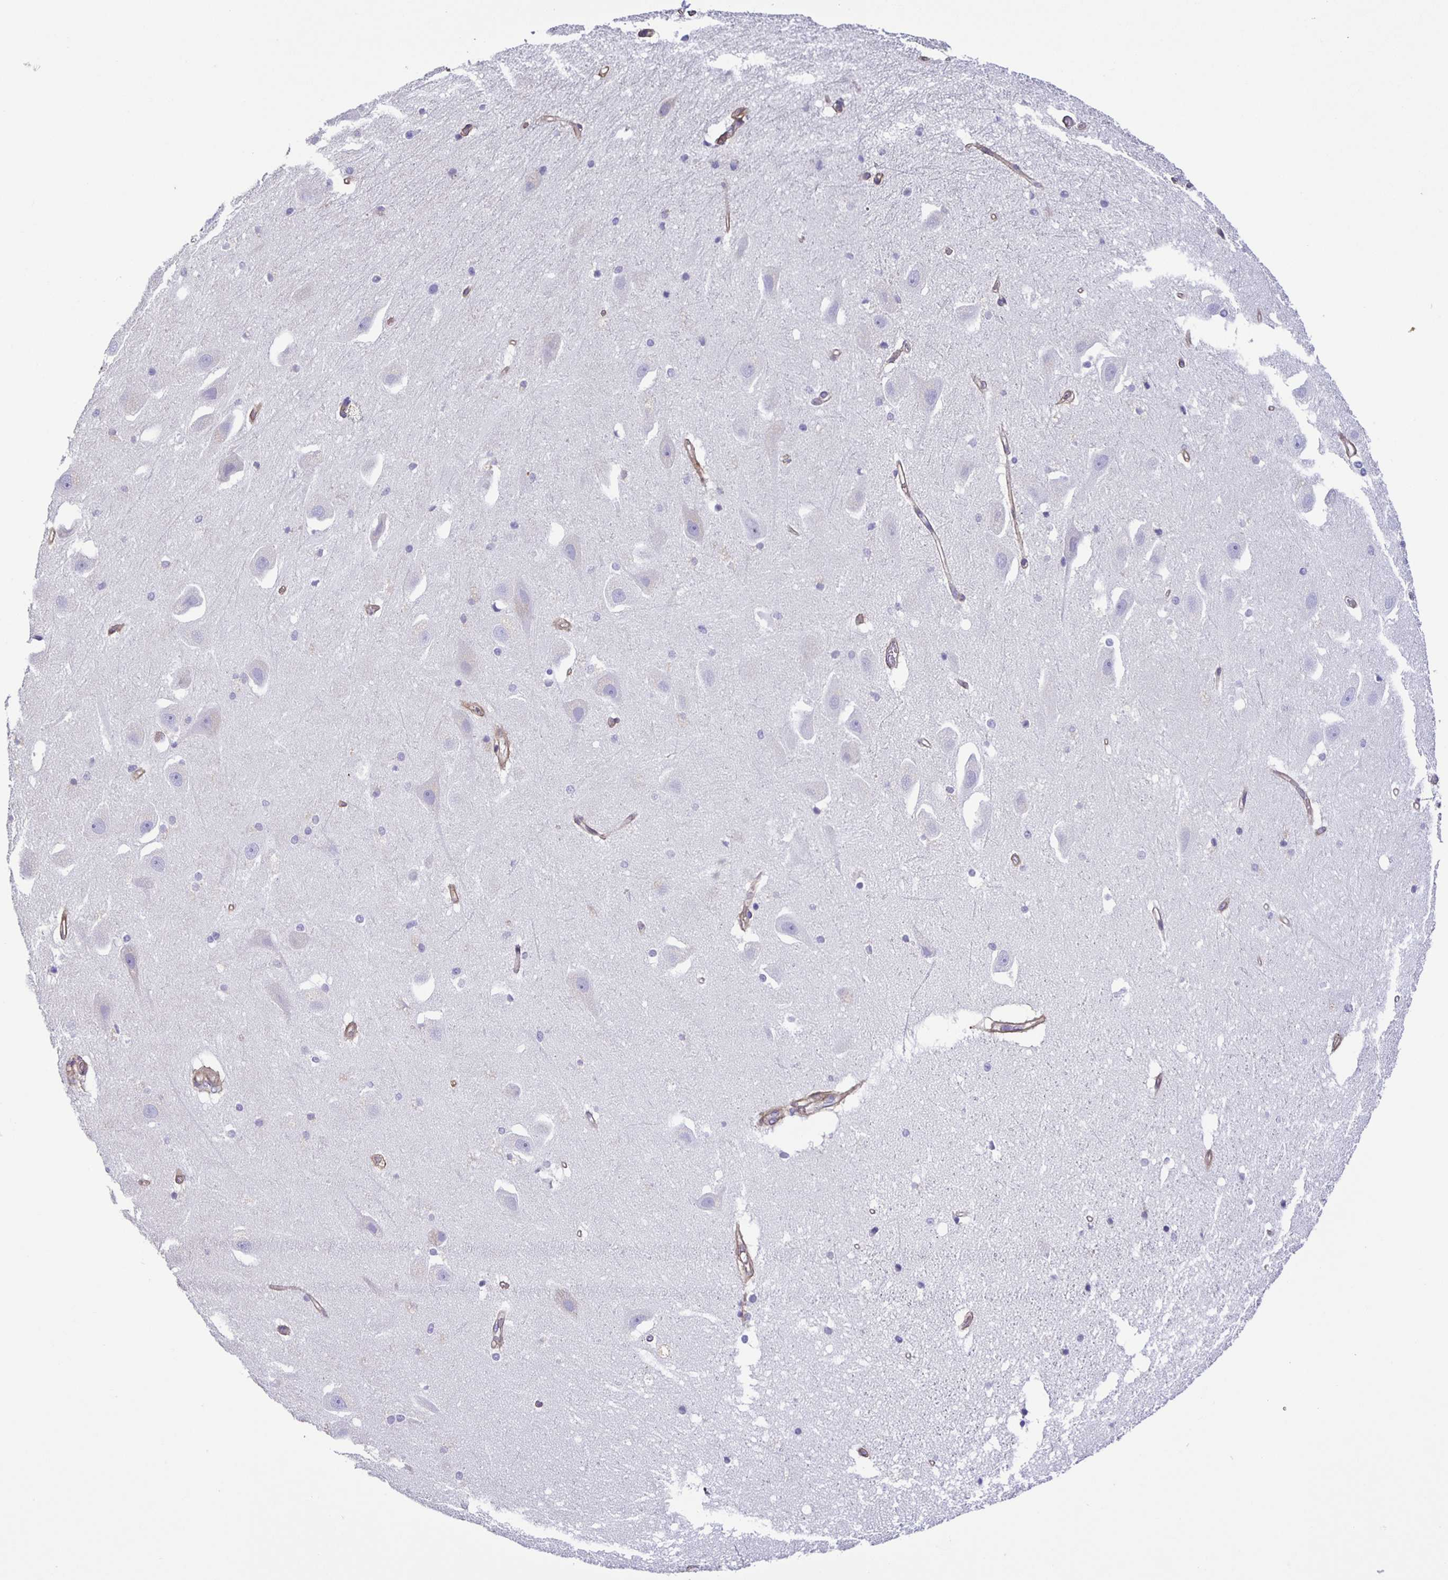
{"staining": {"intensity": "negative", "quantity": "none", "location": "none"}, "tissue": "hippocampus", "cell_type": "Glial cells", "image_type": "normal", "snomed": [{"axis": "morphology", "description": "Normal tissue, NOS"}, {"axis": "topography", "description": "Hippocampus"}], "caption": "IHC of benign hippocampus displays no expression in glial cells. The staining was performed using DAB to visualize the protein expression in brown, while the nuclei were stained in blue with hematoxylin (Magnification: 20x).", "gene": "BOLL", "patient": {"sex": "male", "age": 63}}